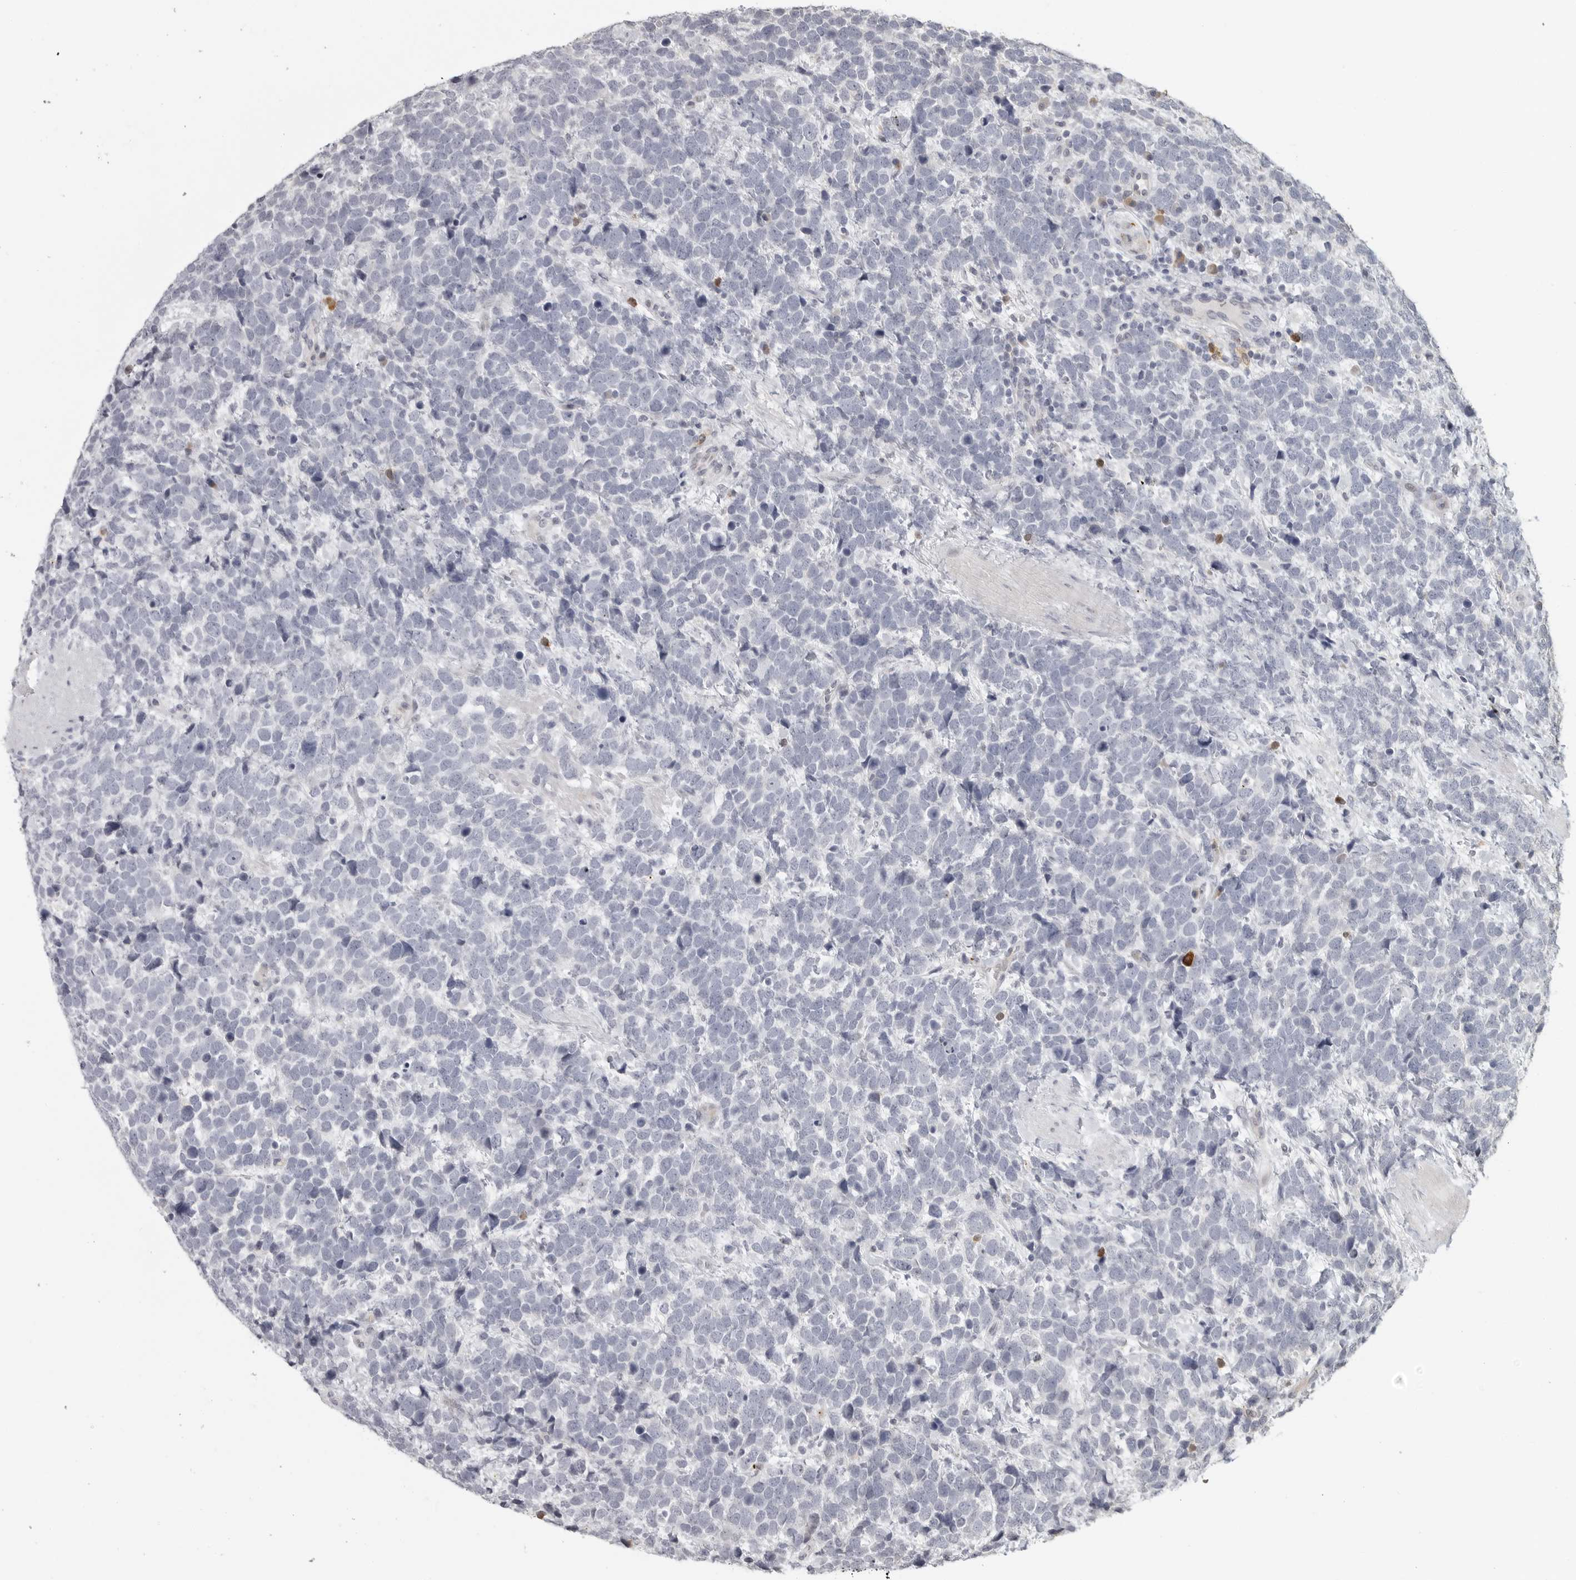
{"staining": {"intensity": "negative", "quantity": "none", "location": "none"}, "tissue": "urothelial cancer", "cell_type": "Tumor cells", "image_type": "cancer", "snomed": [{"axis": "morphology", "description": "Urothelial carcinoma, High grade"}, {"axis": "topography", "description": "Urinary bladder"}], "caption": "The photomicrograph demonstrates no significant expression in tumor cells of urothelial carcinoma (high-grade).", "gene": "IDO1", "patient": {"sex": "female", "age": 82}}